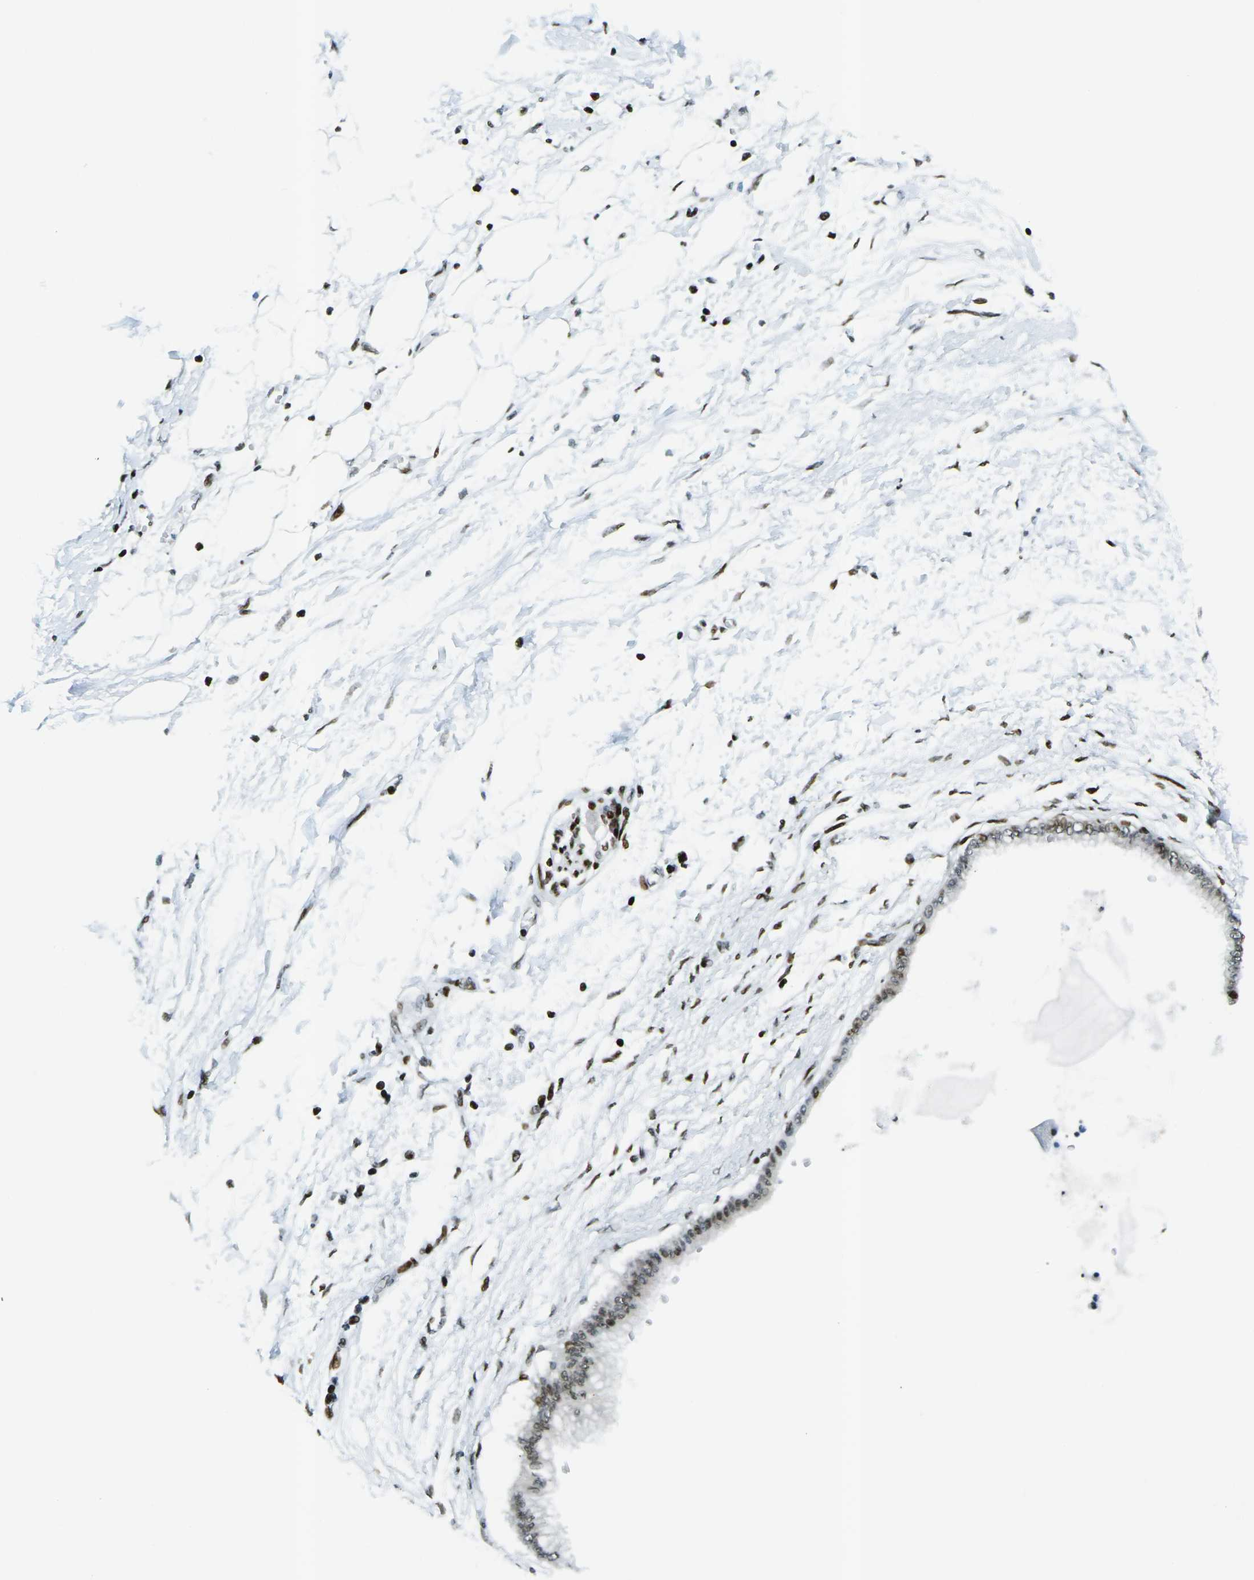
{"staining": {"intensity": "moderate", "quantity": ">75%", "location": "nuclear"}, "tissue": "pancreatic cancer", "cell_type": "Tumor cells", "image_type": "cancer", "snomed": [{"axis": "morphology", "description": "Adenocarcinoma, NOS"}, {"axis": "topography", "description": "Pancreas"}], "caption": "Pancreatic cancer (adenocarcinoma) tissue demonstrates moderate nuclear expression in about >75% of tumor cells", "gene": "H3-3A", "patient": {"sex": "male", "age": 56}}